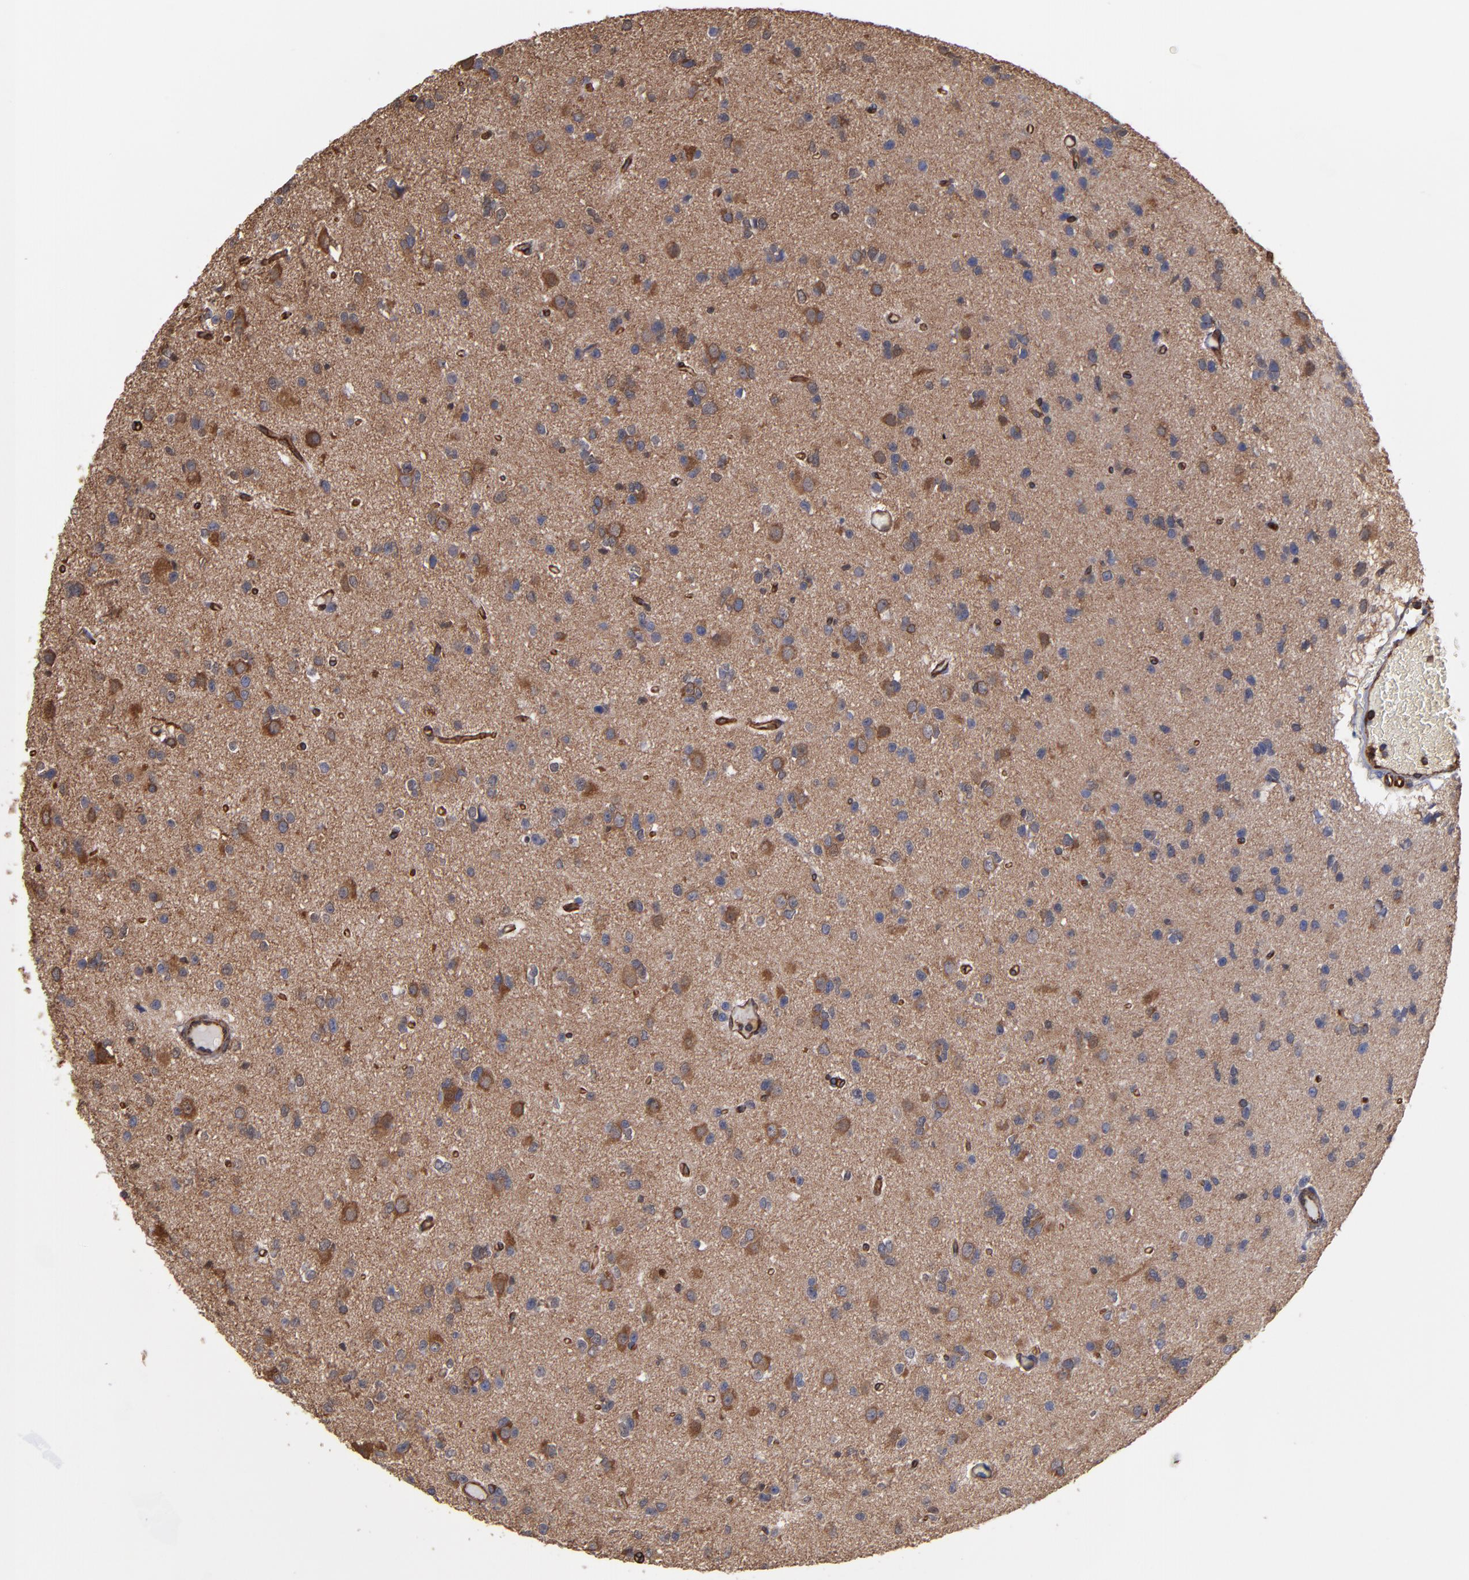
{"staining": {"intensity": "moderate", "quantity": ">75%", "location": "cytoplasmic/membranous"}, "tissue": "glioma", "cell_type": "Tumor cells", "image_type": "cancer", "snomed": [{"axis": "morphology", "description": "Glioma, malignant, Low grade"}, {"axis": "topography", "description": "Brain"}], "caption": "Moderate cytoplasmic/membranous expression for a protein is identified in about >75% of tumor cells of low-grade glioma (malignant) using immunohistochemistry (IHC).", "gene": "ACTN4", "patient": {"sex": "male", "age": 42}}